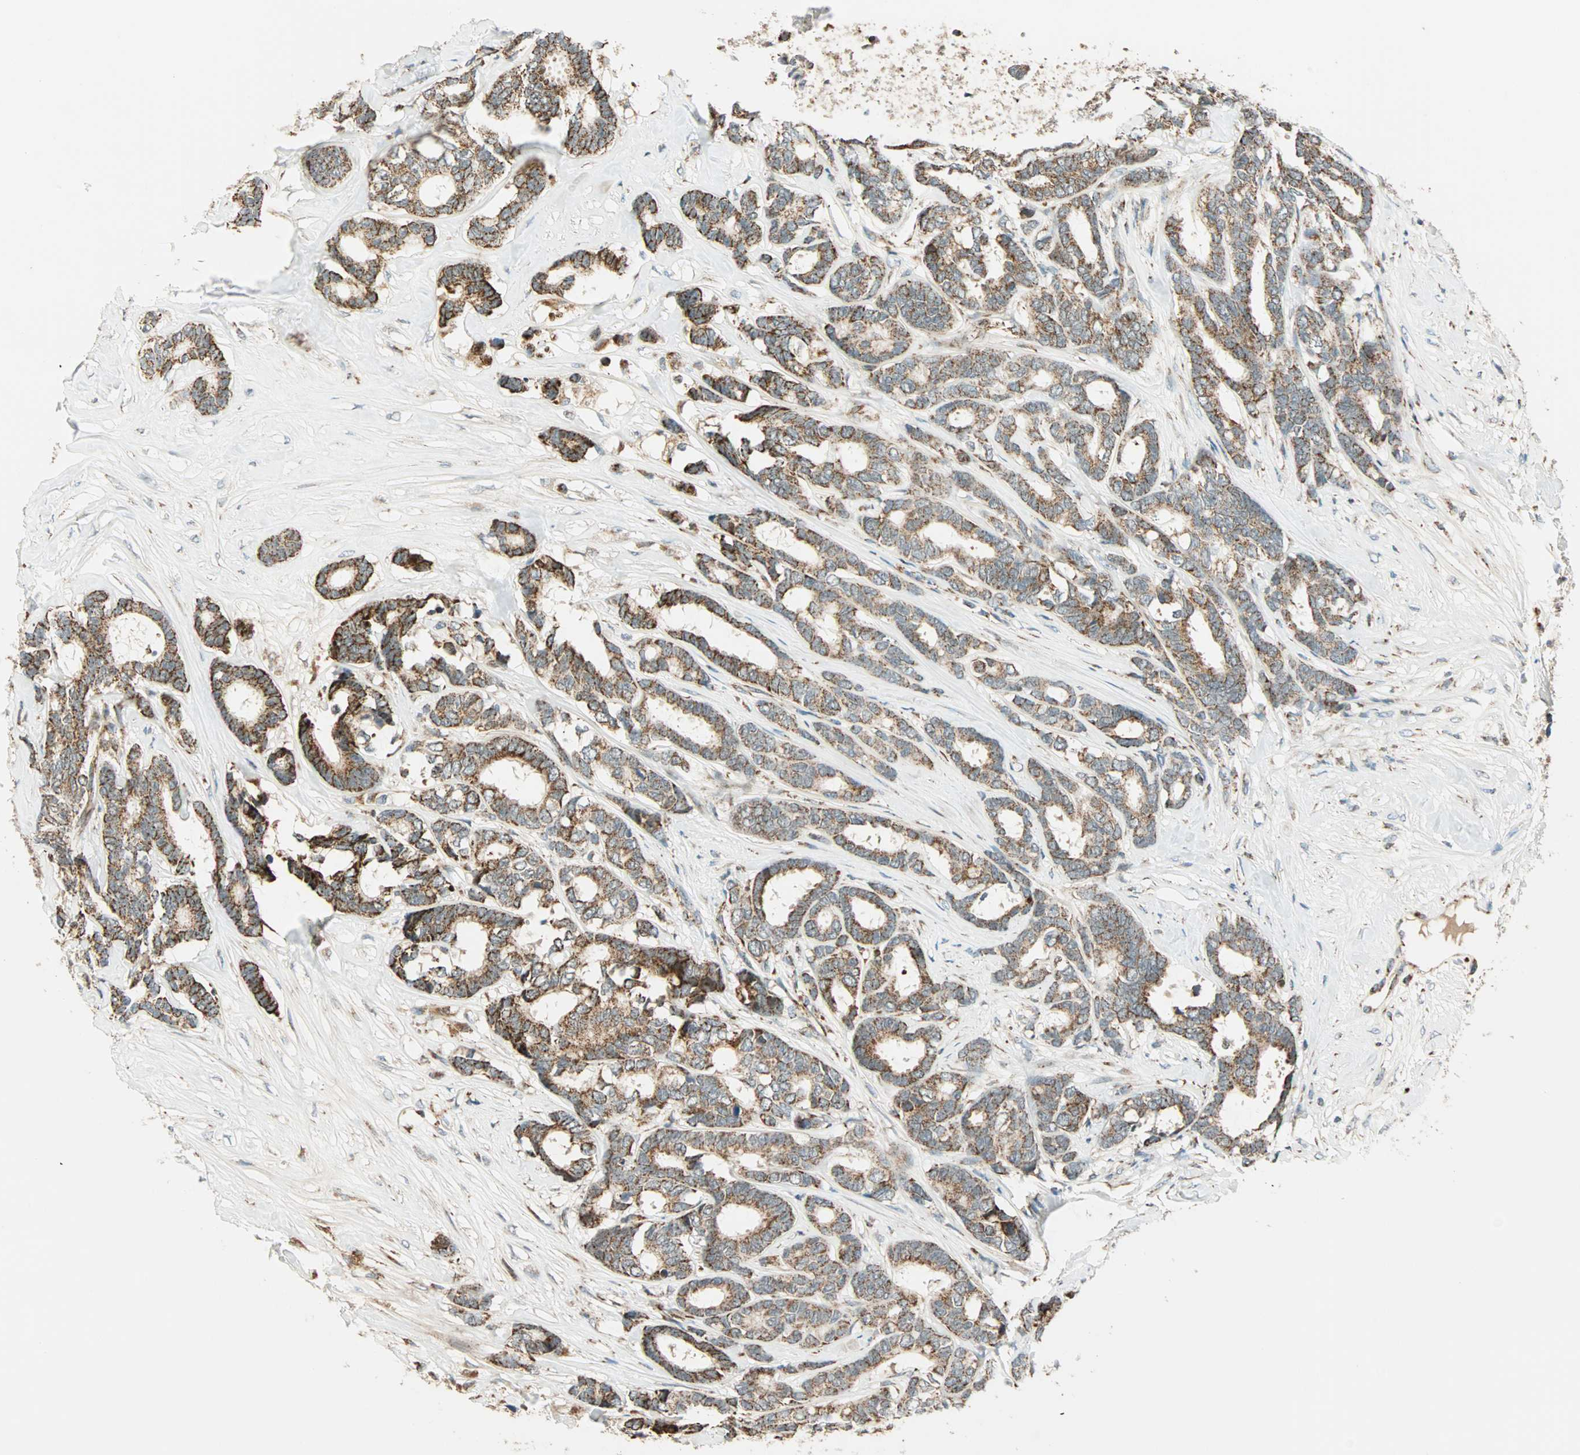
{"staining": {"intensity": "moderate", "quantity": ">75%", "location": "cytoplasmic/membranous"}, "tissue": "breast cancer", "cell_type": "Tumor cells", "image_type": "cancer", "snomed": [{"axis": "morphology", "description": "Duct carcinoma"}, {"axis": "topography", "description": "Breast"}], "caption": "This is a histology image of IHC staining of breast cancer, which shows moderate expression in the cytoplasmic/membranous of tumor cells.", "gene": "SPRY4", "patient": {"sex": "female", "age": 87}}